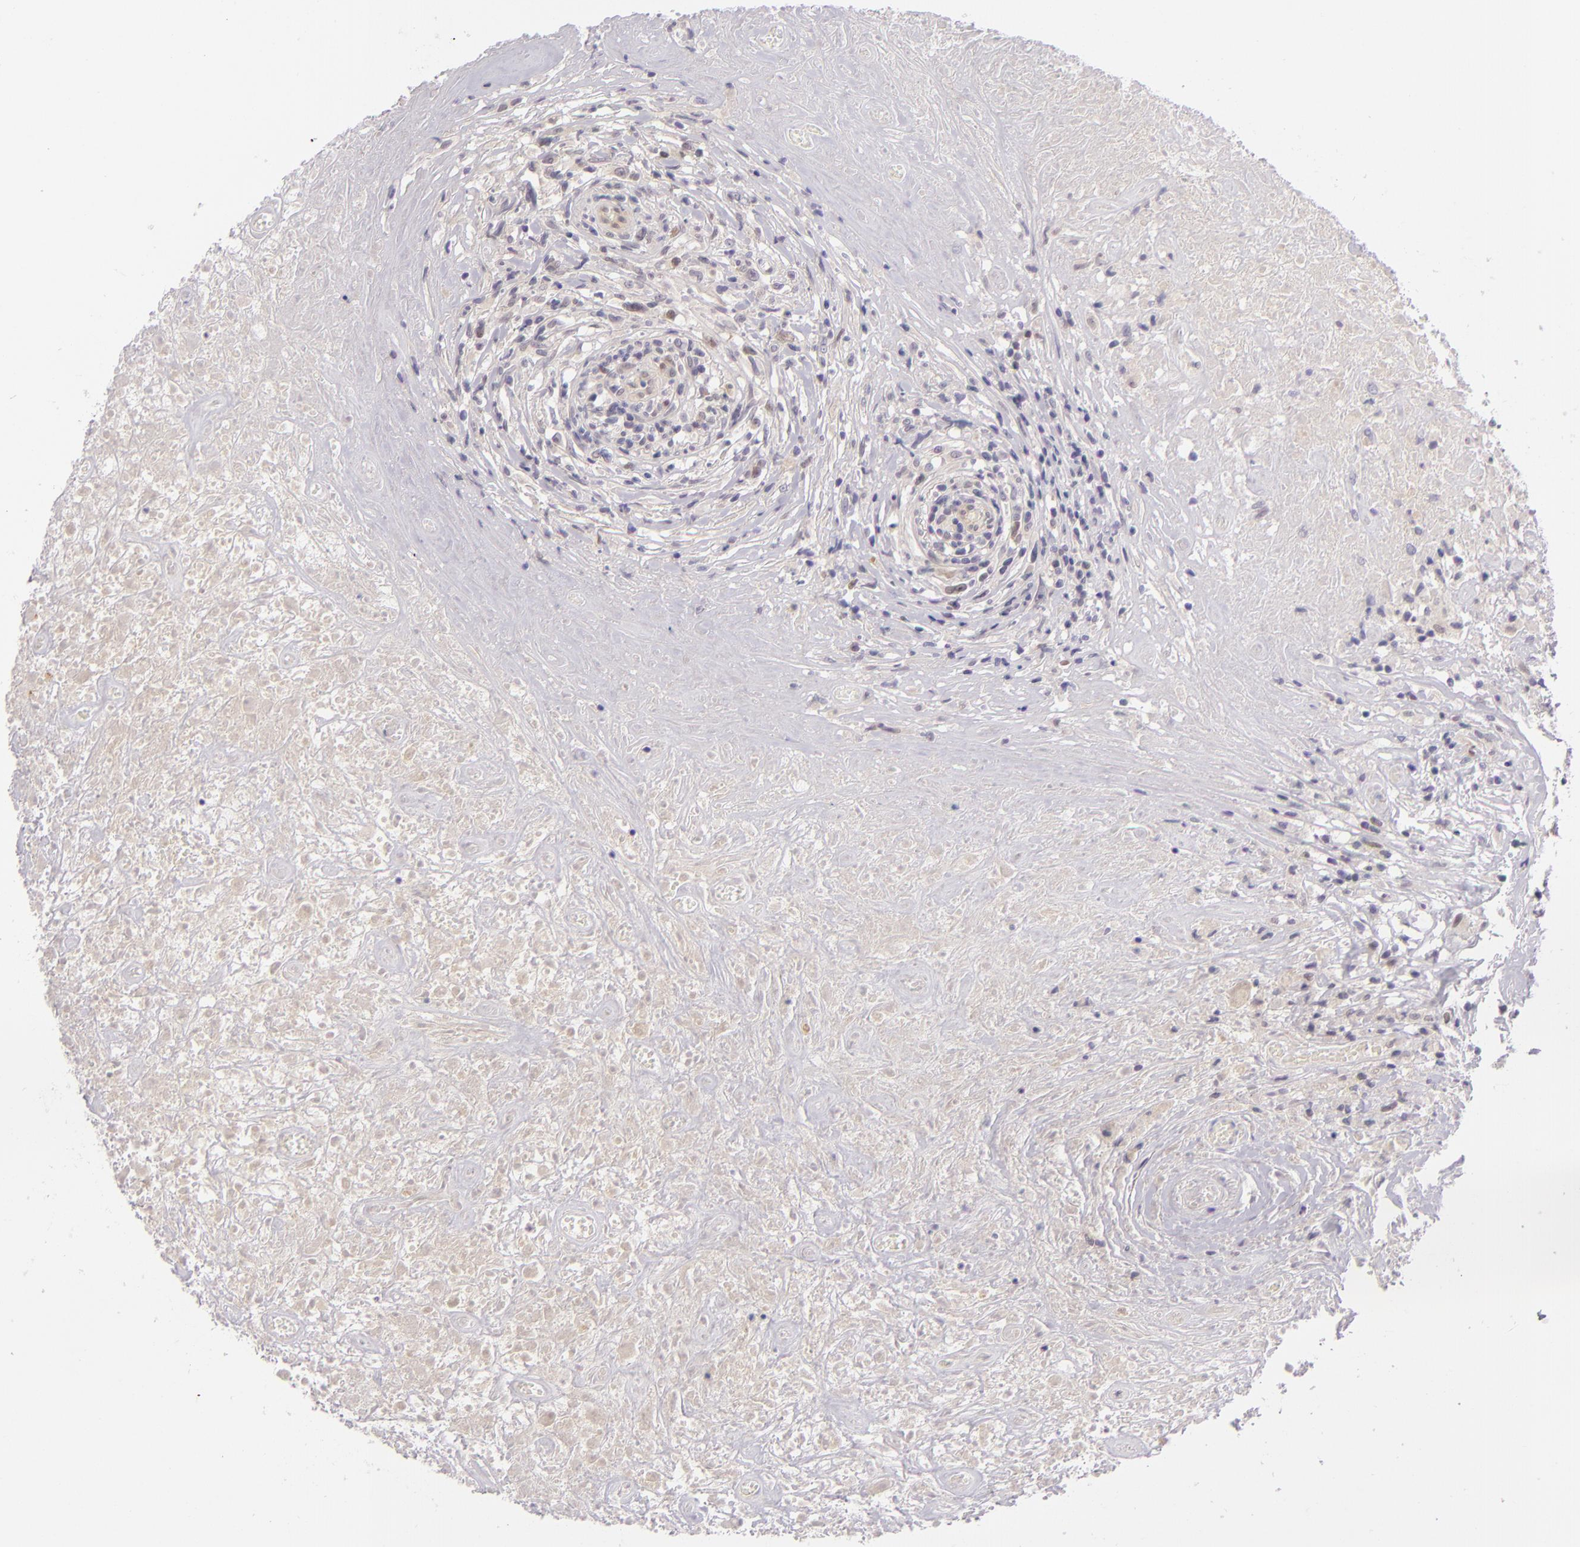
{"staining": {"intensity": "negative", "quantity": "none", "location": "none"}, "tissue": "lymphoma", "cell_type": "Tumor cells", "image_type": "cancer", "snomed": [{"axis": "morphology", "description": "Hodgkin's disease, NOS"}, {"axis": "topography", "description": "Lymph node"}], "caption": "This is a micrograph of IHC staining of Hodgkin's disease, which shows no expression in tumor cells.", "gene": "CSE1L", "patient": {"sex": "male", "age": 46}}